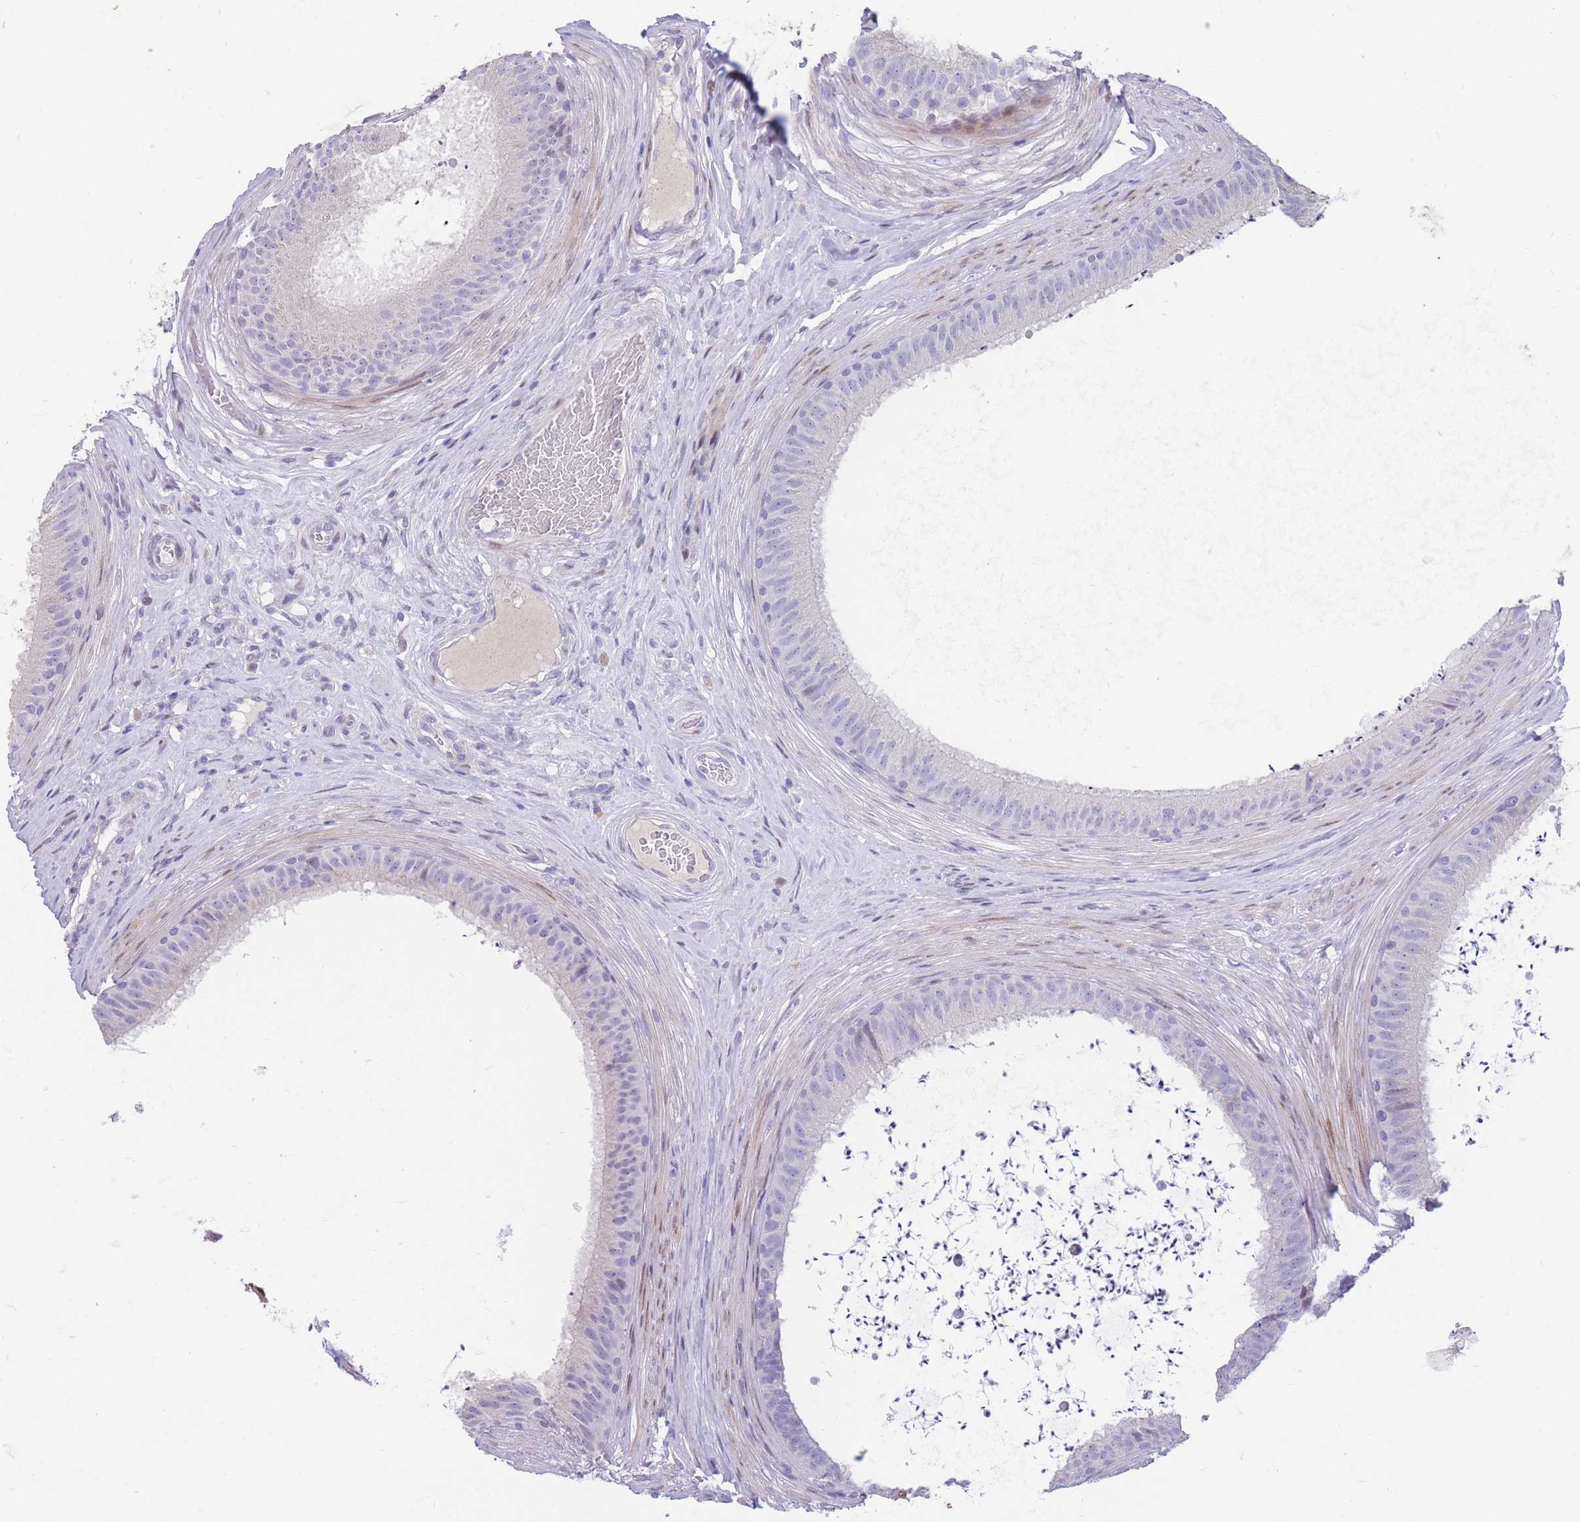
{"staining": {"intensity": "negative", "quantity": "none", "location": "none"}, "tissue": "epididymis", "cell_type": "Glandular cells", "image_type": "normal", "snomed": [{"axis": "morphology", "description": "Normal tissue, NOS"}, {"axis": "topography", "description": "Testis"}, {"axis": "topography", "description": "Epididymis"}], "caption": "Immunohistochemistry photomicrograph of normal epididymis: epididymis stained with DAB (3,3'-diaminobenzidine) shows no significant protein positivity in glandular cells. (DAB immunohistochemistry (IHC), high magnification).", "gene": "SHCBP1", "patient": {"sex": "male", "age": 41}}